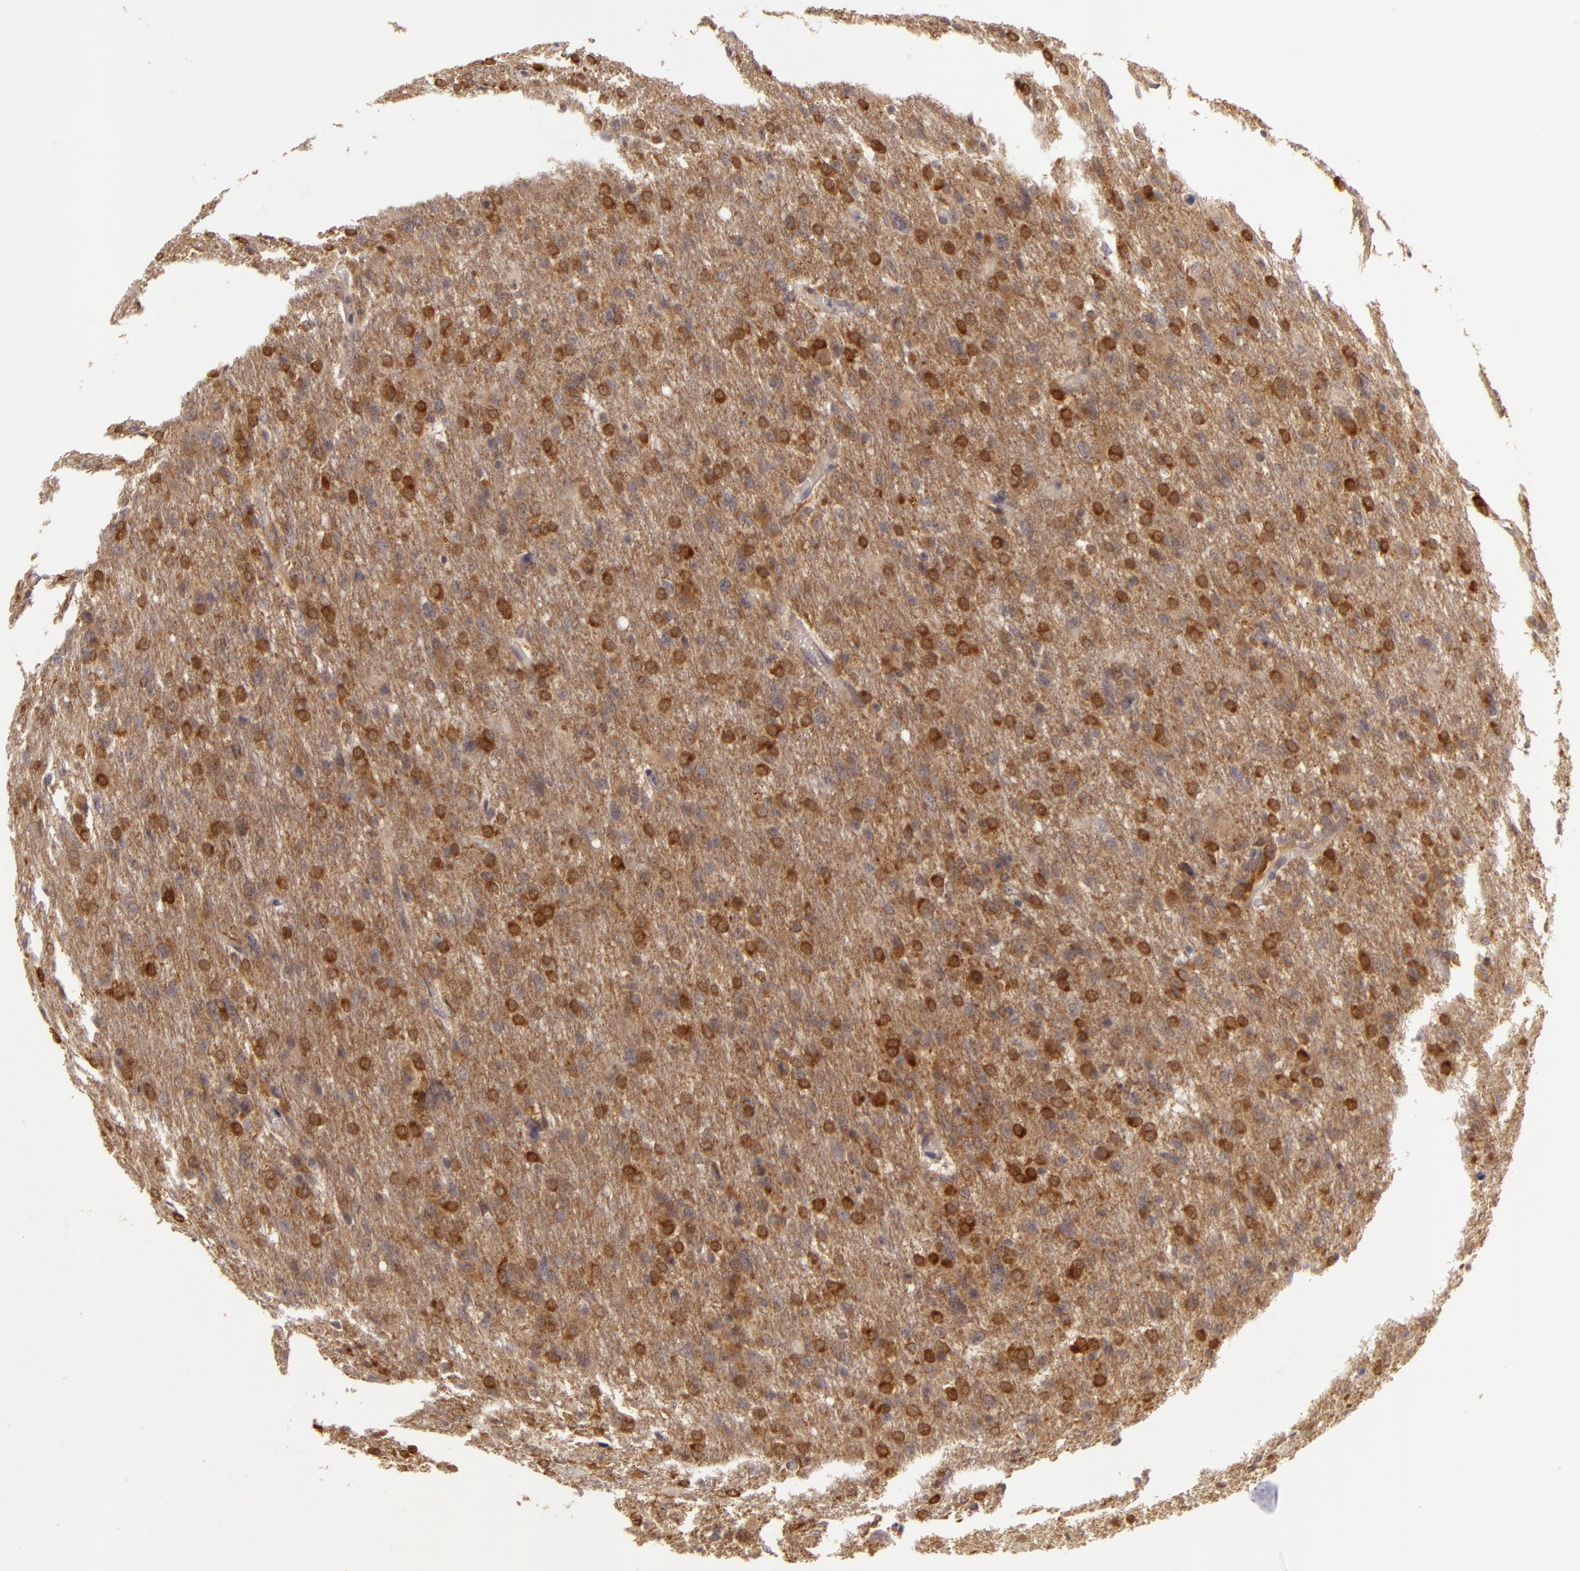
{"staining": {"intensity": "moderate", "quantity": ">75%", "location": "cytoplasmic/membranous"}, "tissue": "glioma", "cell_type": "Tumor cells", "image_type": "cancer", "snomed": [{"axis": "morphology", "description": "Glioma, malignant, High grade"}, {"axis": "topography", "description": "Brain"}], "caption": "There is medium levels of moderate cytoplasmic/membranous positivity in tumor cells of malignant high-grade glioma, as demonstrated by immunohistochemical staining (brown color).", "gene": "PPP1R3F", "patient": {"sex": "male", "age": 68}}